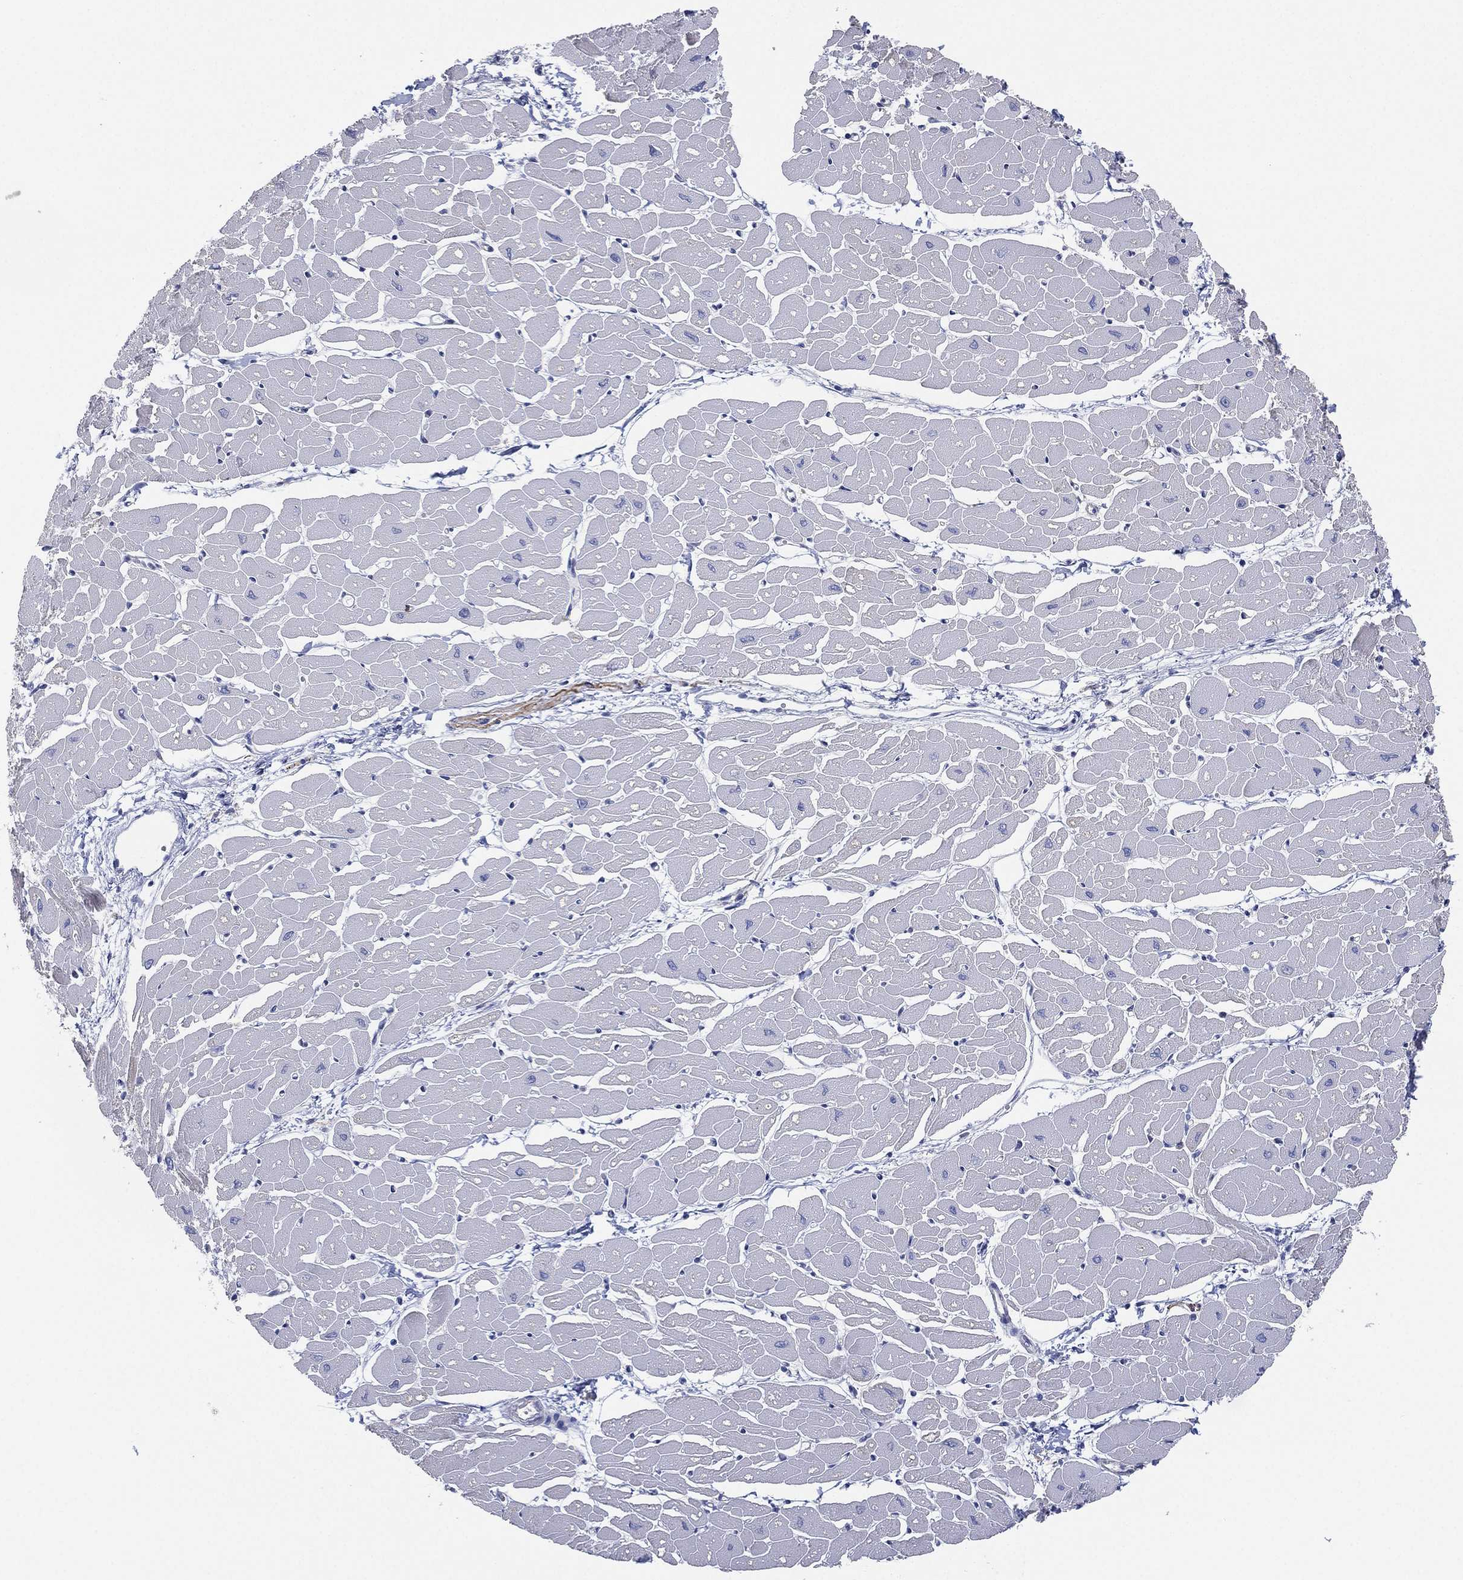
{"staining": {"intensity": "negative", "quantity": "none", "location": "none"}, "tissue": "heart muscle", "cell_type": "Cardiomyocytes", "image_type": "normal", "snomed": [{"axis": "morphology", "description": "Normal tissue, NOS"}, {"axis": "topography", "description": "Heart"}], "caption": "High power microscopy image of an immunohistochemistry photomicrograph of benign heart muscle, revealing no significant expression in cardiomyocytes. (Brightfield microscopy of DAB (3,3'-diaminobenzidine) immunohistochemistry (IHC) at high magnification).", "gene": "INA", "patient": {"sex": "male", "age": 57}}